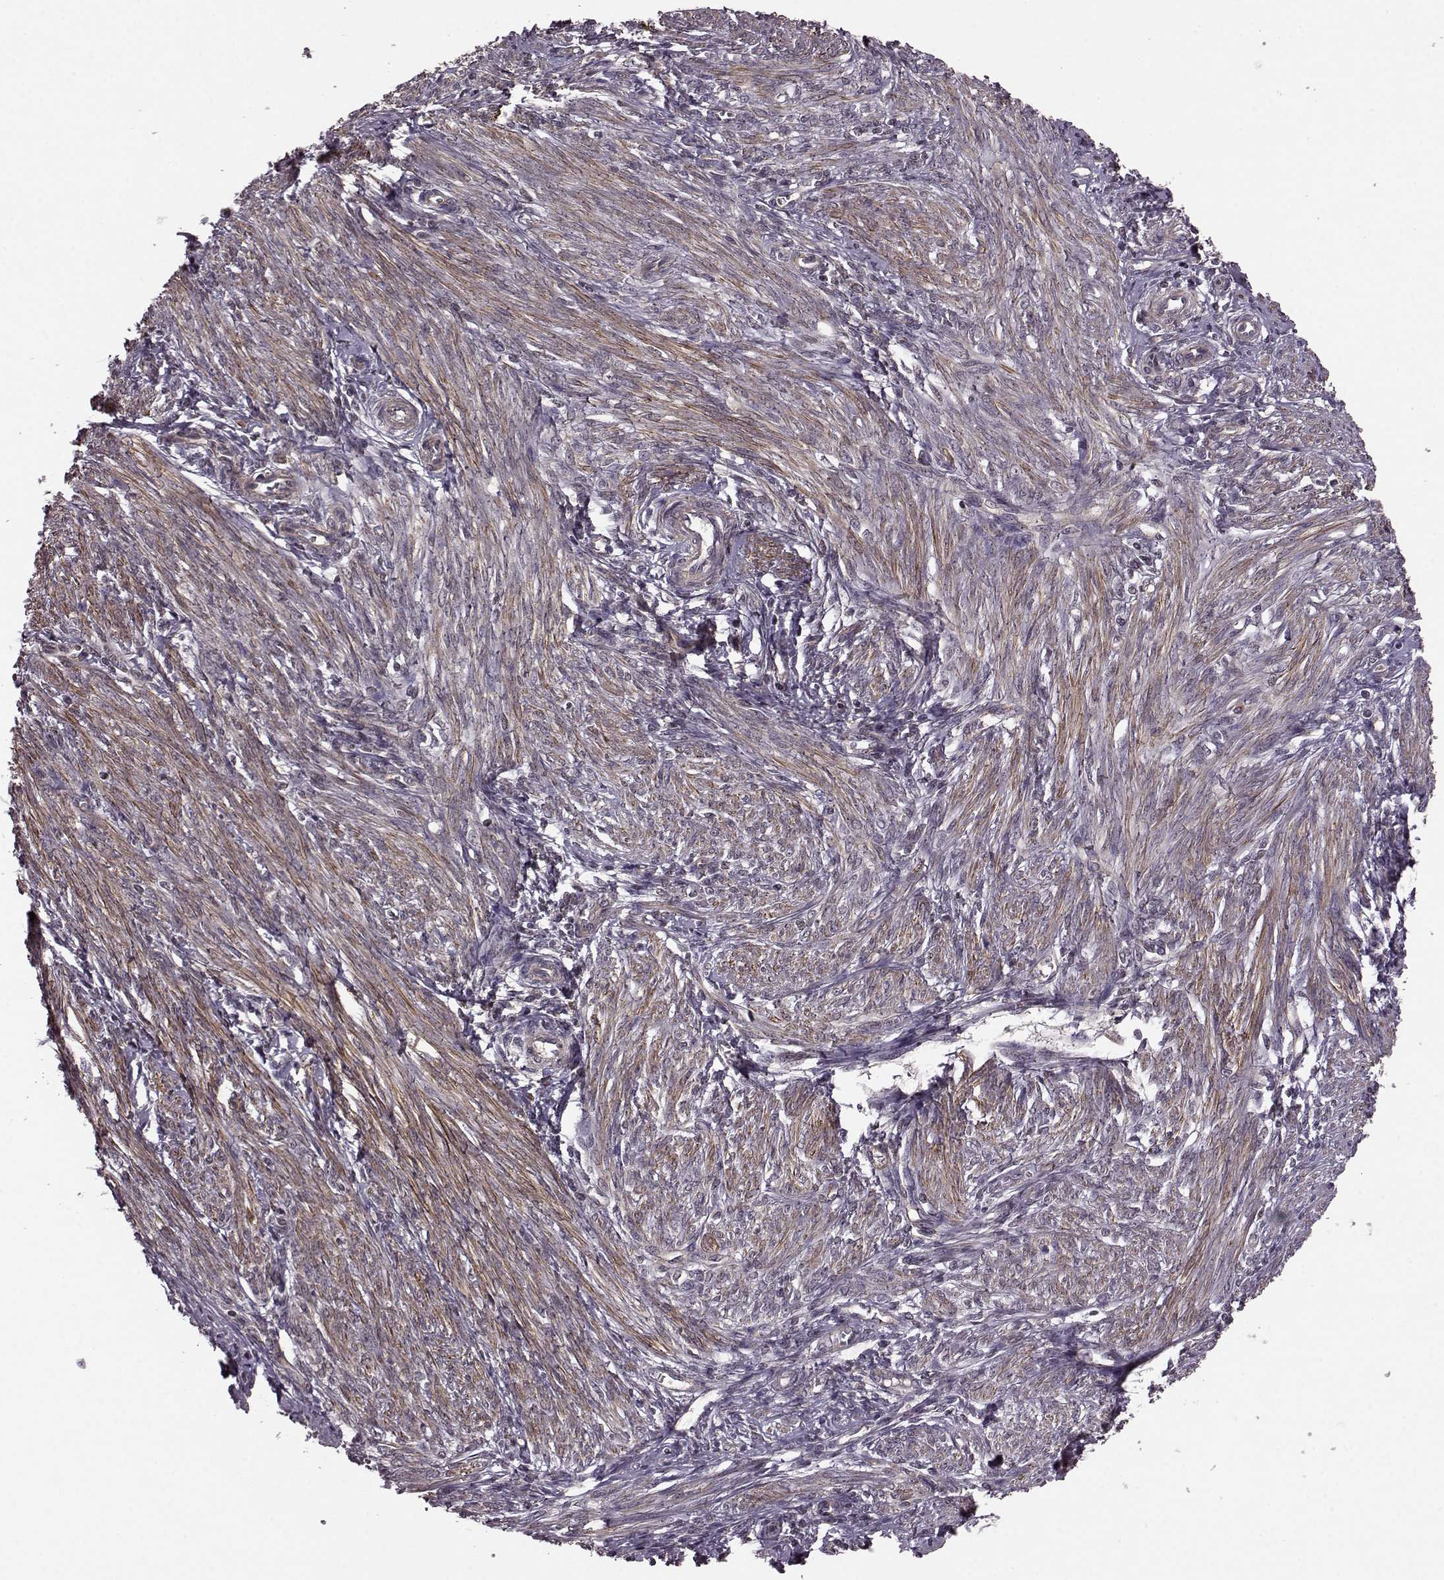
{"staining": {"intensity": "moderate", "quantity": "25%-75%", "location": "cytoplasmic/membranous"}, "tissue": "endometrium", "cell_type": "Cells in endometrial stroma", "image_type": "normal", "snomed": [{"axis": "morphology", "description": "Normal tissue, NOS"}, {"axis": "topography", "description": "Endometrium"}], "caption": "Immunohistochemistry histopathology image of benign endometrium: human endometrium stained using immunohistochemistry (IHC) reveals medium levels of moderate protein expression localized specifically in the cytoplasmic/membranous of cells in endometrial stroma, appearing as a cytoplasmic/membranous brown color.", "gene": "FNIP2", "patient": {"sex": "female", "age": 42}}